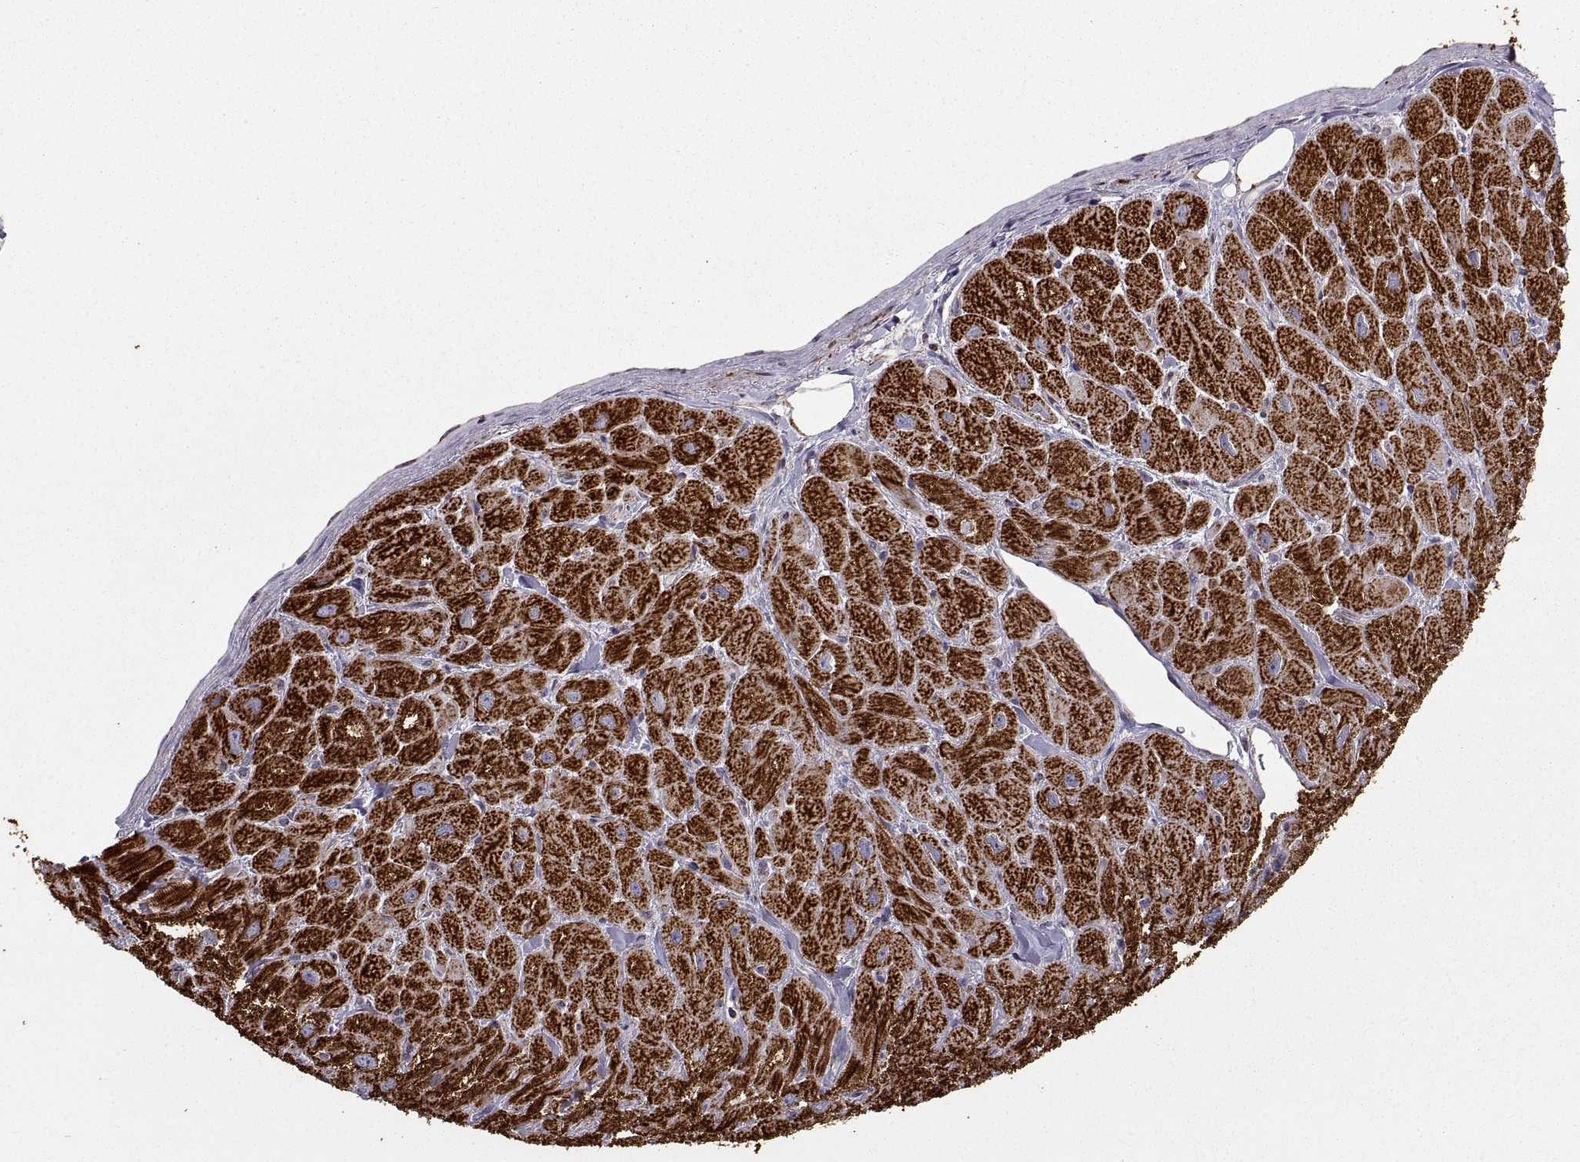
{"staining": {"intensity": "strong", "quantity": ">75%", "location": "cytoplasmic/membranous"}, "tissue": "heart muscle", "cell_type": "Cardiomyocytes", "image_type": "normal", "snomed": [{"axis": "morphology", "description": "Normal tissue, NOS"}, {"axis": "topography", "description": "Heart"}], "caption": "About >75% of cardiomyocytes in benign human heart muscle demonstrate strong cytoplasmic/membranous protein staining as visualized by brown immunohistochemical staining.", "gene": "ARSD", "patient": {"sex": "male", "age": 60}}